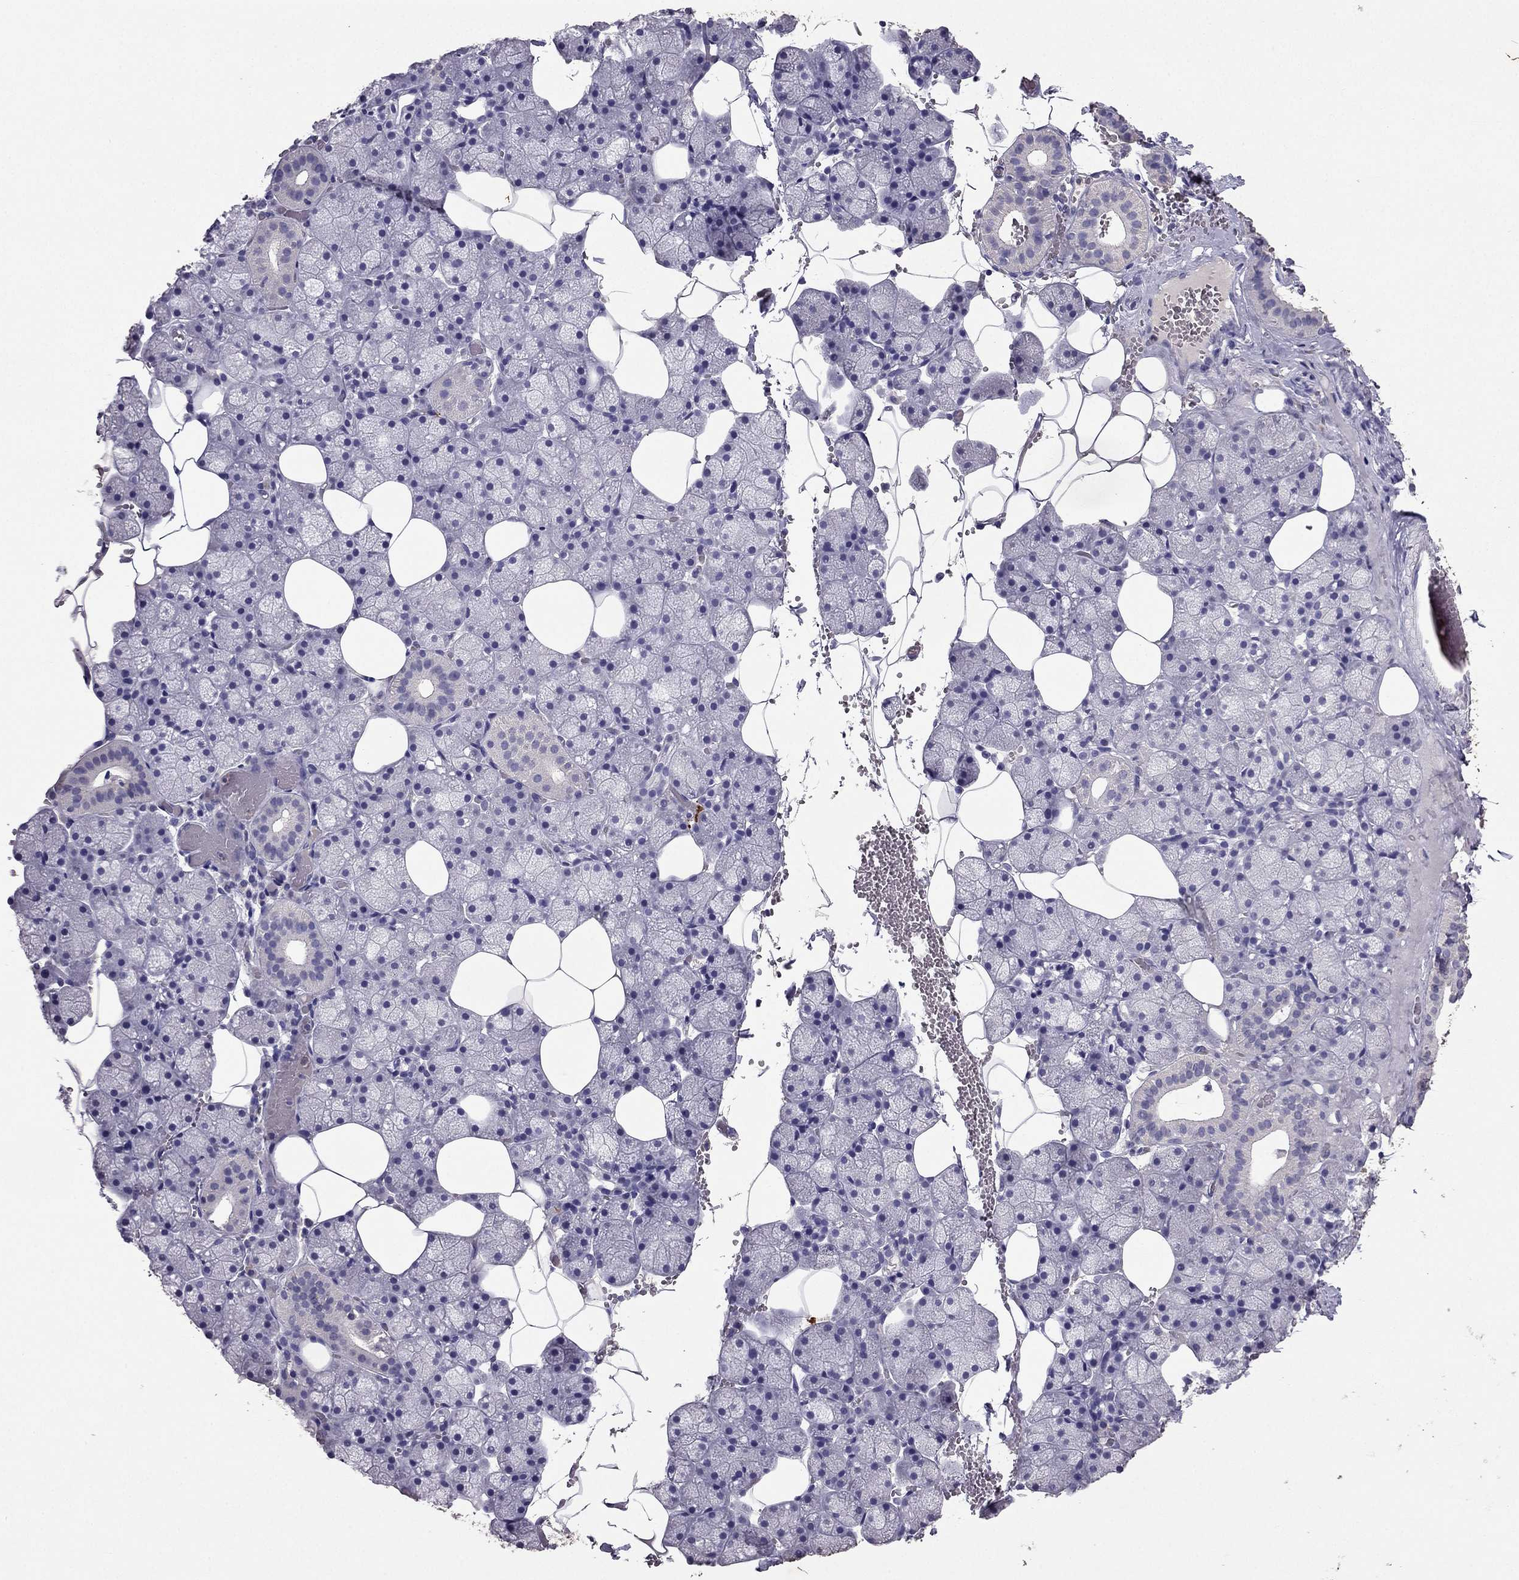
{"staining": {"intensity": "negative", "quantity": "none", "location": "none"}, "tissue": "salivary gland", "cell_type": "Glandular cells", "image_type": "normal", "snomed": [{"axis": "morphology", "description": "Normal tissue, NOS"}, {"axis": "topography", "description": "Salivary gland"}], "caption": "IHC of benign salivary gland reveals no positivity in glandular cells.", "gene": "RFLNB", "patient": {"sex": "male", "age": 38}}